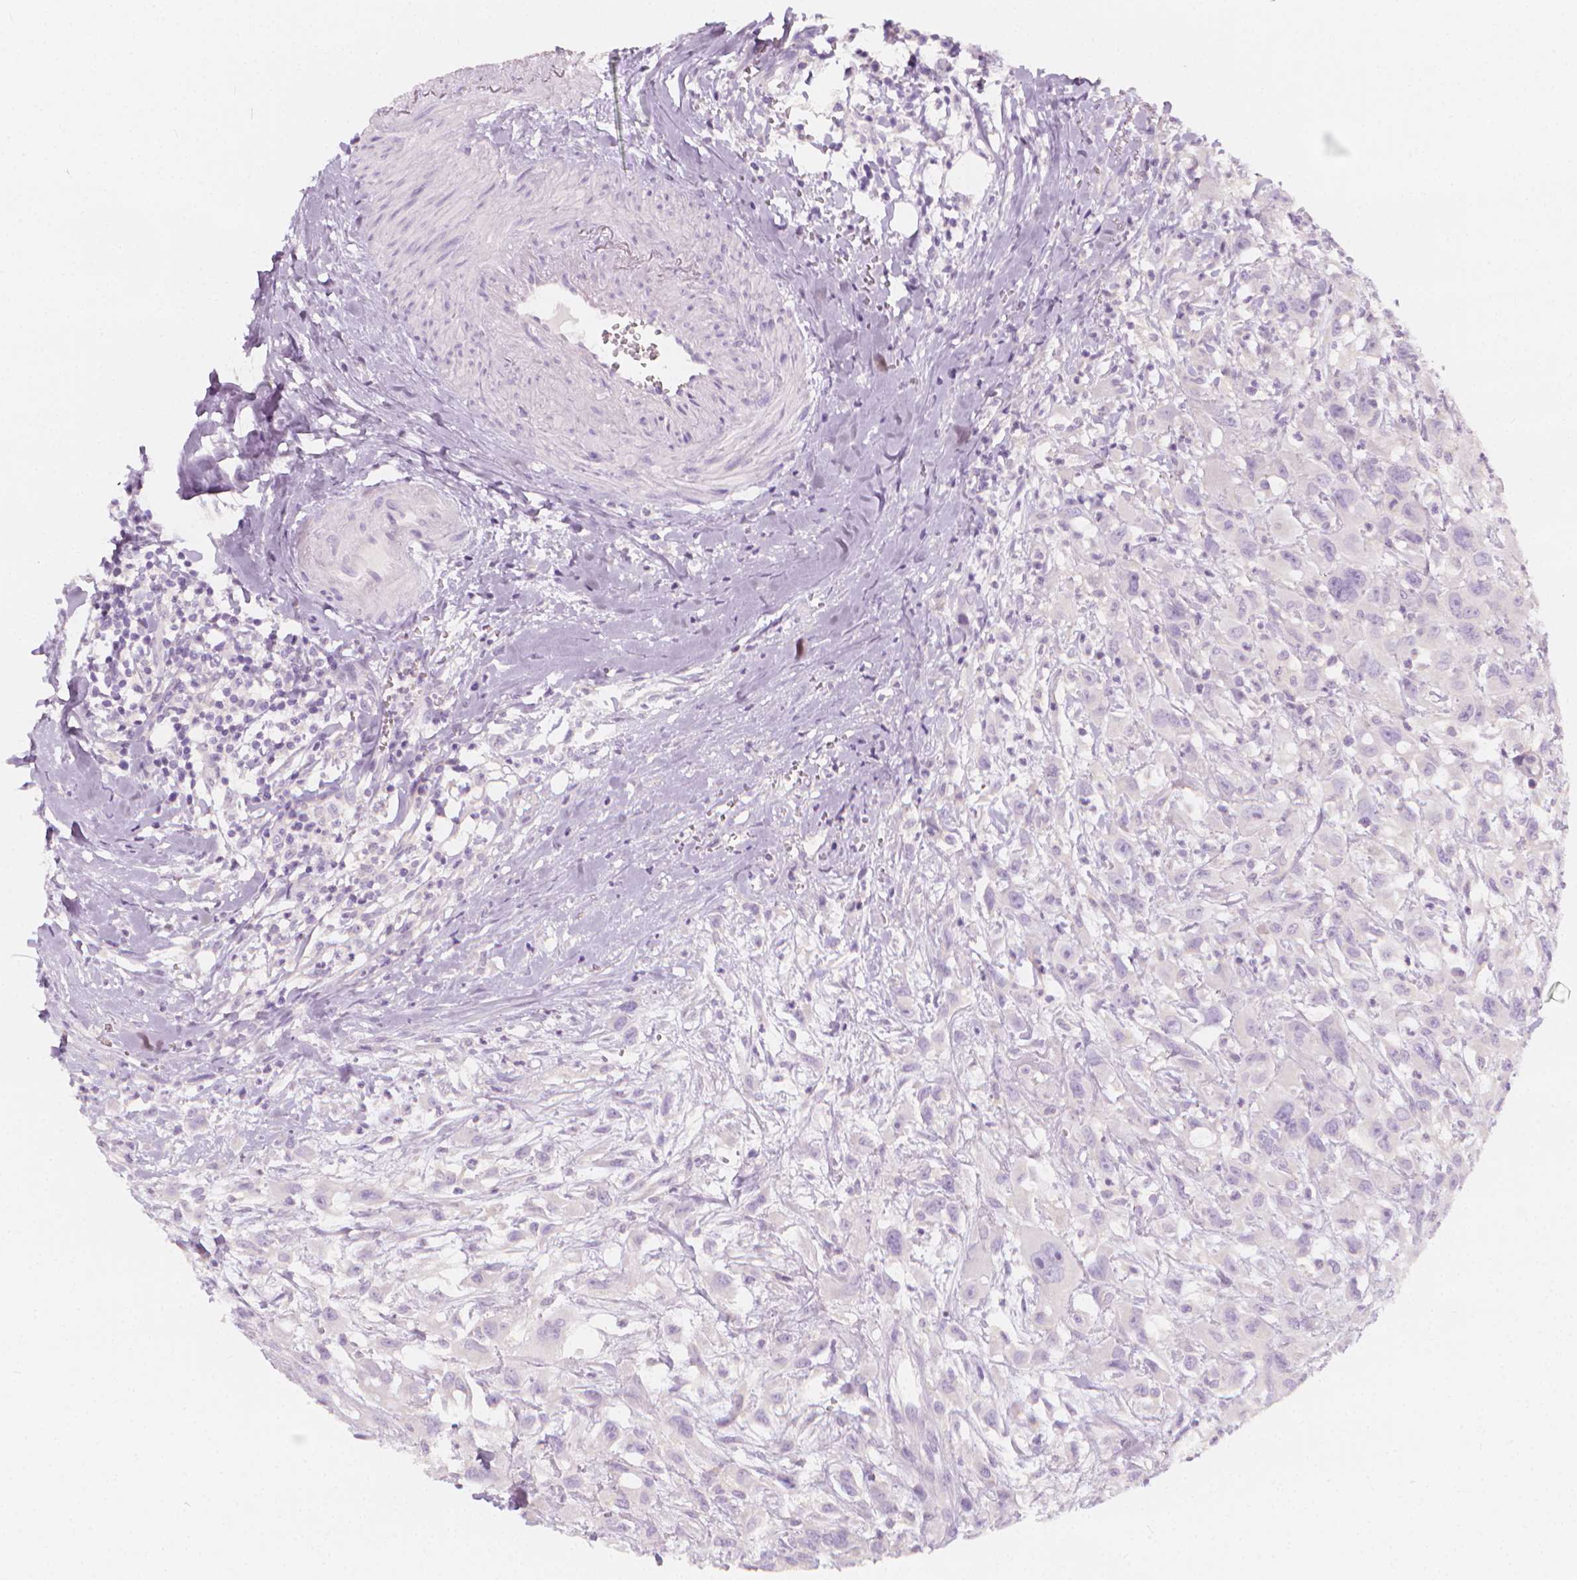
{"staining": {"intensity": "negative", "quantity": "none", "location": "none"}, "tissue": "head and neck cancer", "cell_type": "Tumor cells", "image_type": "cancer", "snomed": [{"axis": "morphology", "description": "Squamous cell carcinoma, NOS"}, {"axis": "morphology", "description": "Squamous cell carcinoma, metastatic, NOS"}, {"axis": "topography", "description": "Oral tissue"}, {"axis": "topography", "description": "Head-Neck"}], "caption": "DAB immunohistochemical staining of head and neck cancer demonstrates no significant staining in tumor cells.", "gene": "RBFOX1", "patient": {"sex": "female", "age": 85}}